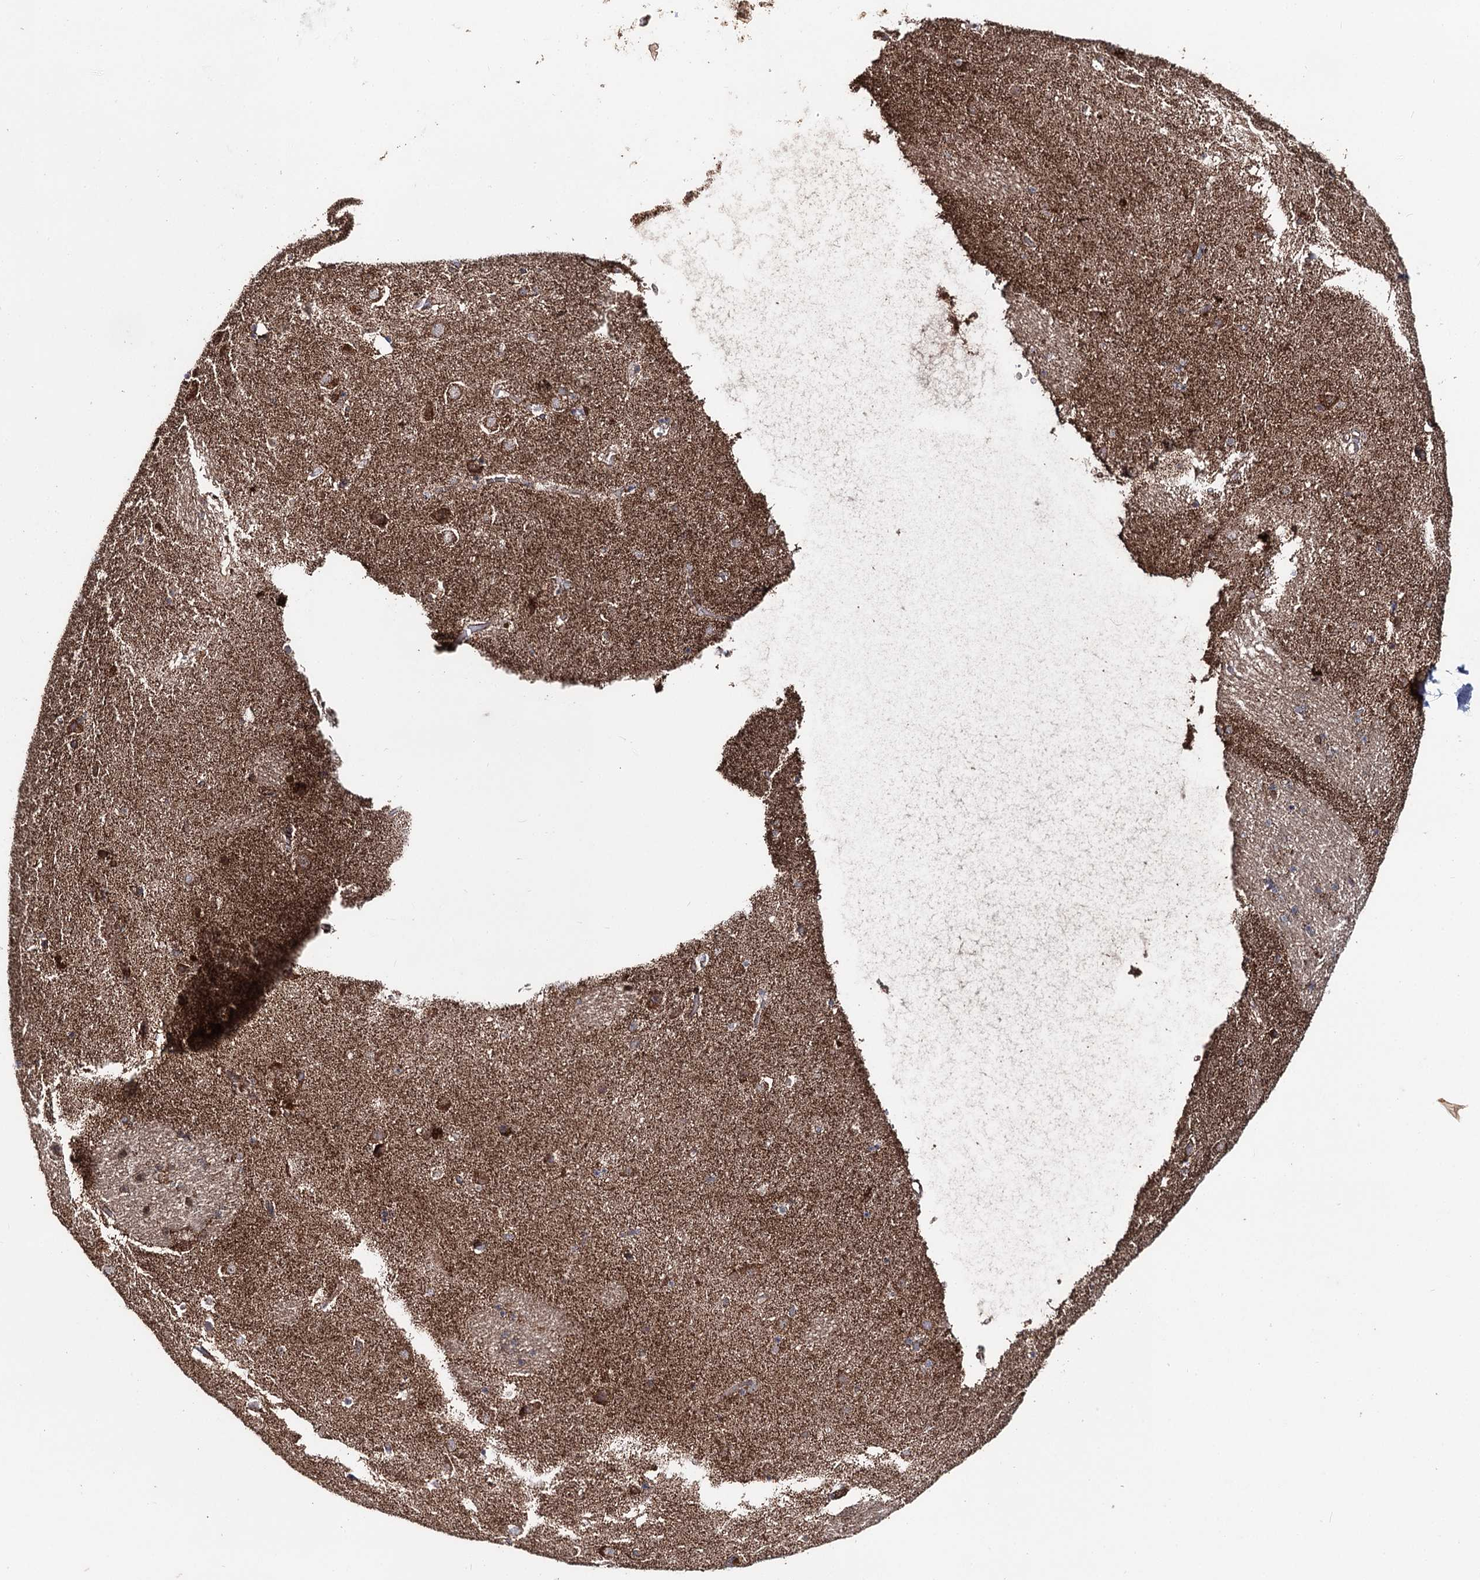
{"staining": {"intensity": "strong", "quantity": "25%-75%", "location": "cytoplasmic/membranous"}, "tissue": "caudate", "cell_type": "Glial cells", "image_type": "normal", "snomed": [{"axis": "morphology", "description": "Normal tissue, NOS"}, {"axis": "topography", "description": "Lateral ventricle wall"}], "caption": "Protein positivity by immunohistochemistry exhibits strong cytoplasmic/membranous expression in approximately 25%-75% of glial cells in normal caudate.", "gene": "MINDY3", "patient": {"sex": "male", "age": 70}}